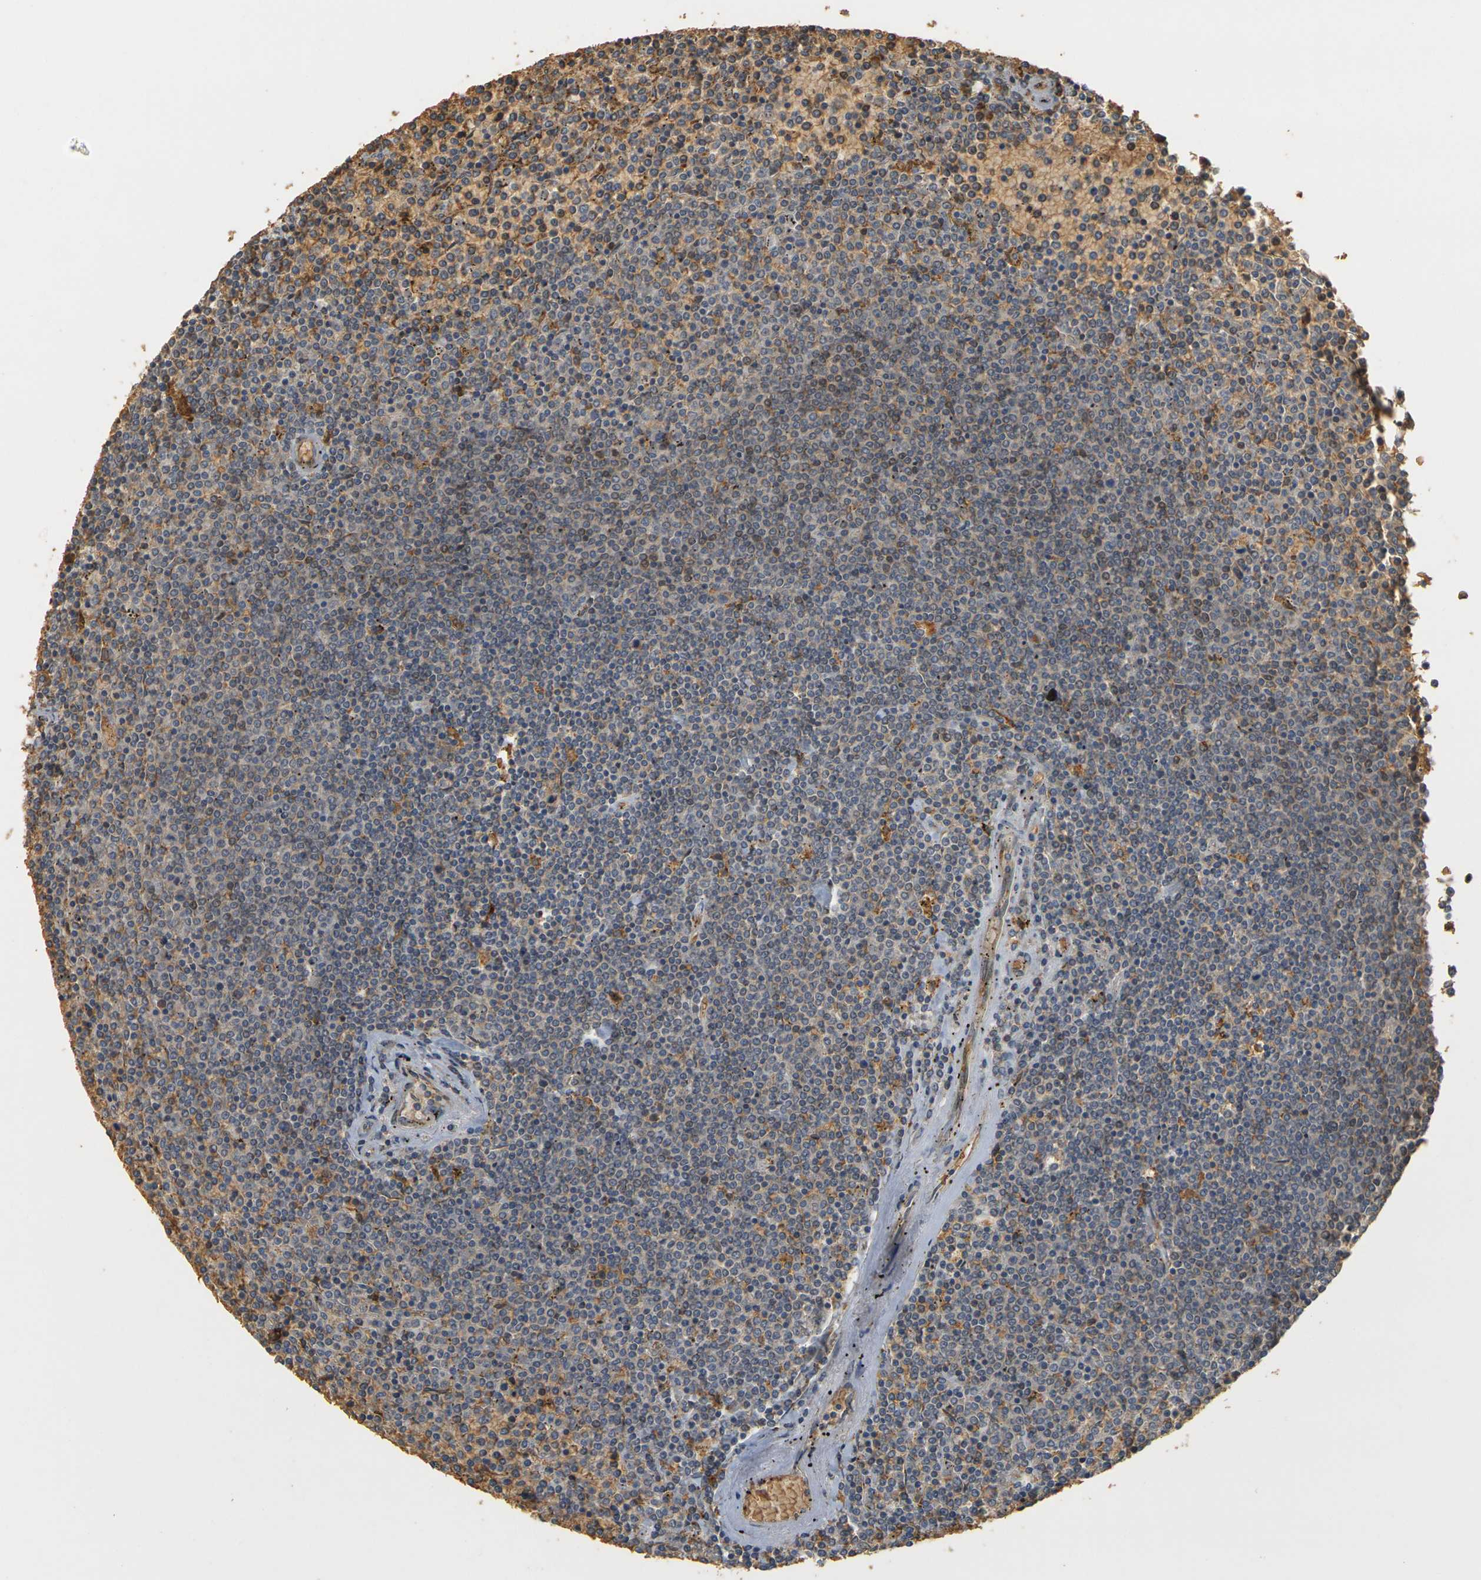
{"staining": {"intensity": "weak", "quantity": "25%-75%", "location": "cytoplasmic/membranous"}, "tissue": "lymphoma", "cell_type": "Tumor cells", "image_type": "cancer", "snomed": [{"axis": "morphology", "description": "Malignant lymphoma, non-Hodgkin's type, Low grade"}, {"axis": "topography", "description": "Spleen"}], "caption": "The image shows immunohistochemical staining of malignant lymphoma, non-Hodgkin's type (low-grade). There is weak cytoplasmic/membranous expression is appreciated in about 25%-75% of tumor cells.", "gene": "MEGF9", "patient": {"sex": "female", "age": 77}}